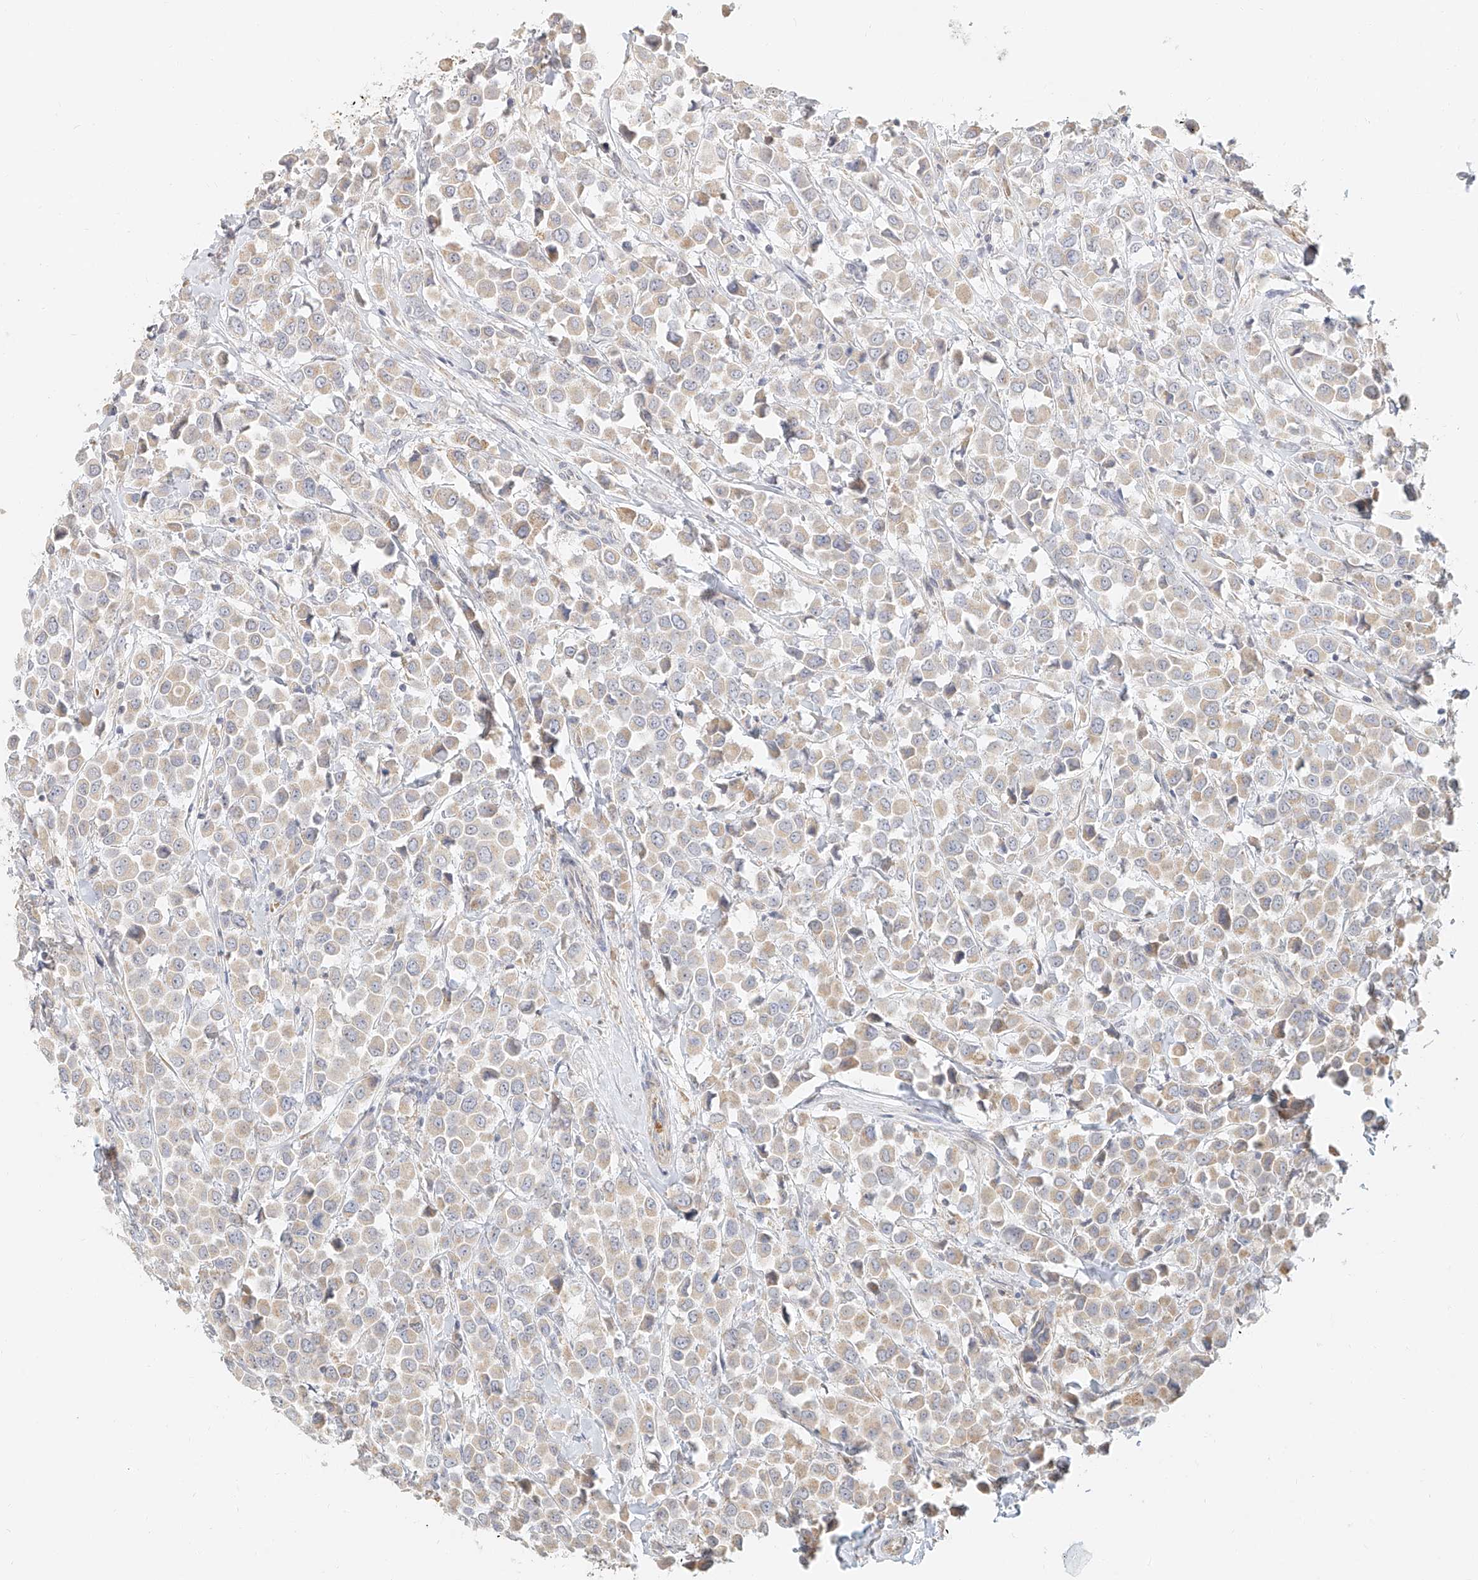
{"staining": {"intensity": "negative", "quantity": "none", "location": "none"}, "tissue": "breast cancer", "cell_type": "Tumor cells", "image_type": "cancer", "snomed": [{"axis": "morphology", "description": "Duct carcinoma"}, {"axis": "topography", "description": "Breast"}], "caption": "Tumor cells are negative for protein expression in human intraductal carcinoma (breast).", "gene": "CXorf58", "patient": {"sex": "female", "age": 61}}